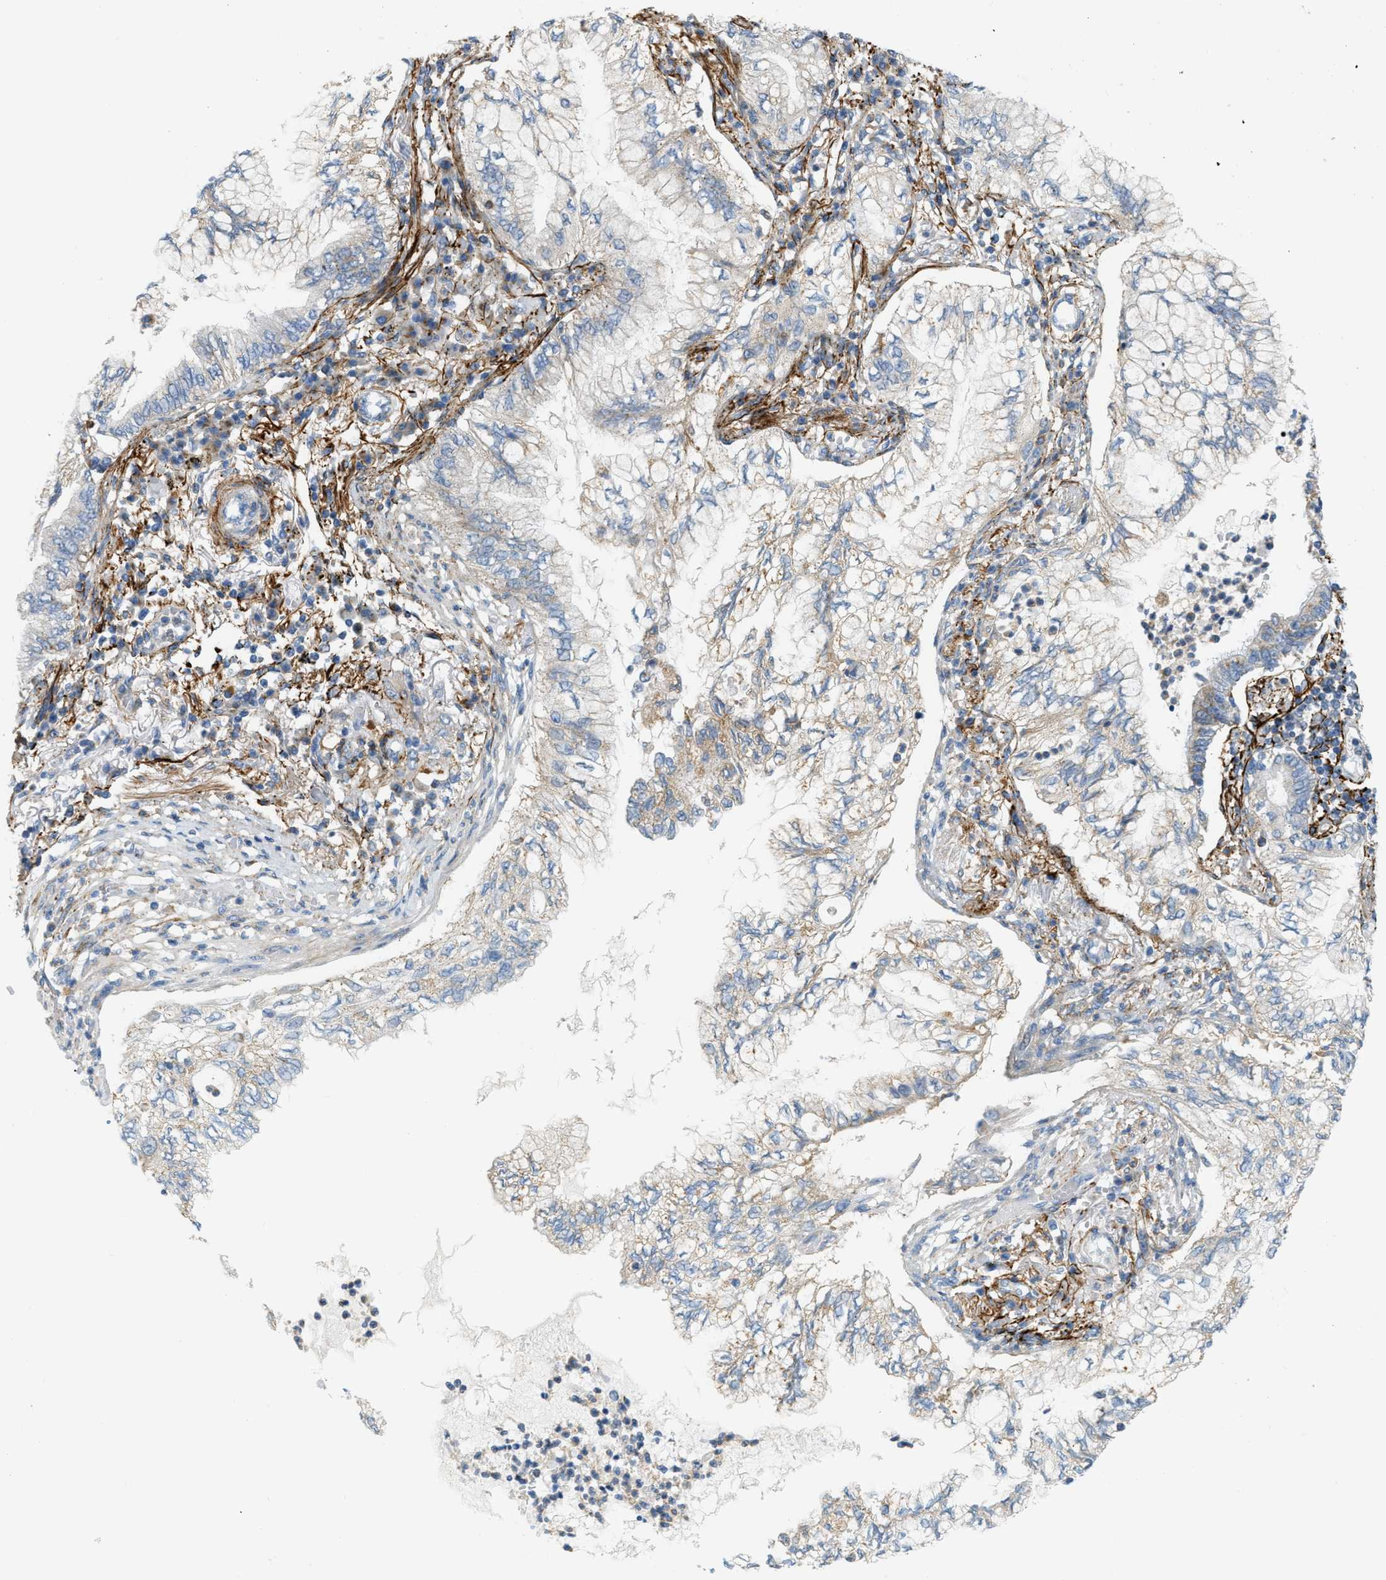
{"staining": {"intensity": "weak", "quantity": "25%-75%", "location": "cytoplasmic/membranous"}, "tissue": "lung cancer", "cell_type": "Tumor cells", "image_type": "cancer", "snomed": [{"axis": "morphology", "description": "Normal tissue, NOS"}, {"axis": "morphology", "description": "Adenocarcinoma, NOS"}, {"axis": "topography", "description": "Bronchus"}, {"axis": "topography", "description": "Lung"}], "caption": "There is low levels of weak cytoplasmic/membranous staining in tumor cells of adenocarcinoma (lung), as demonstrated by immunohistochemical staining (brown color).", "gene": "LMBRD1", "patient": {"sex": "female", "age": 70}}